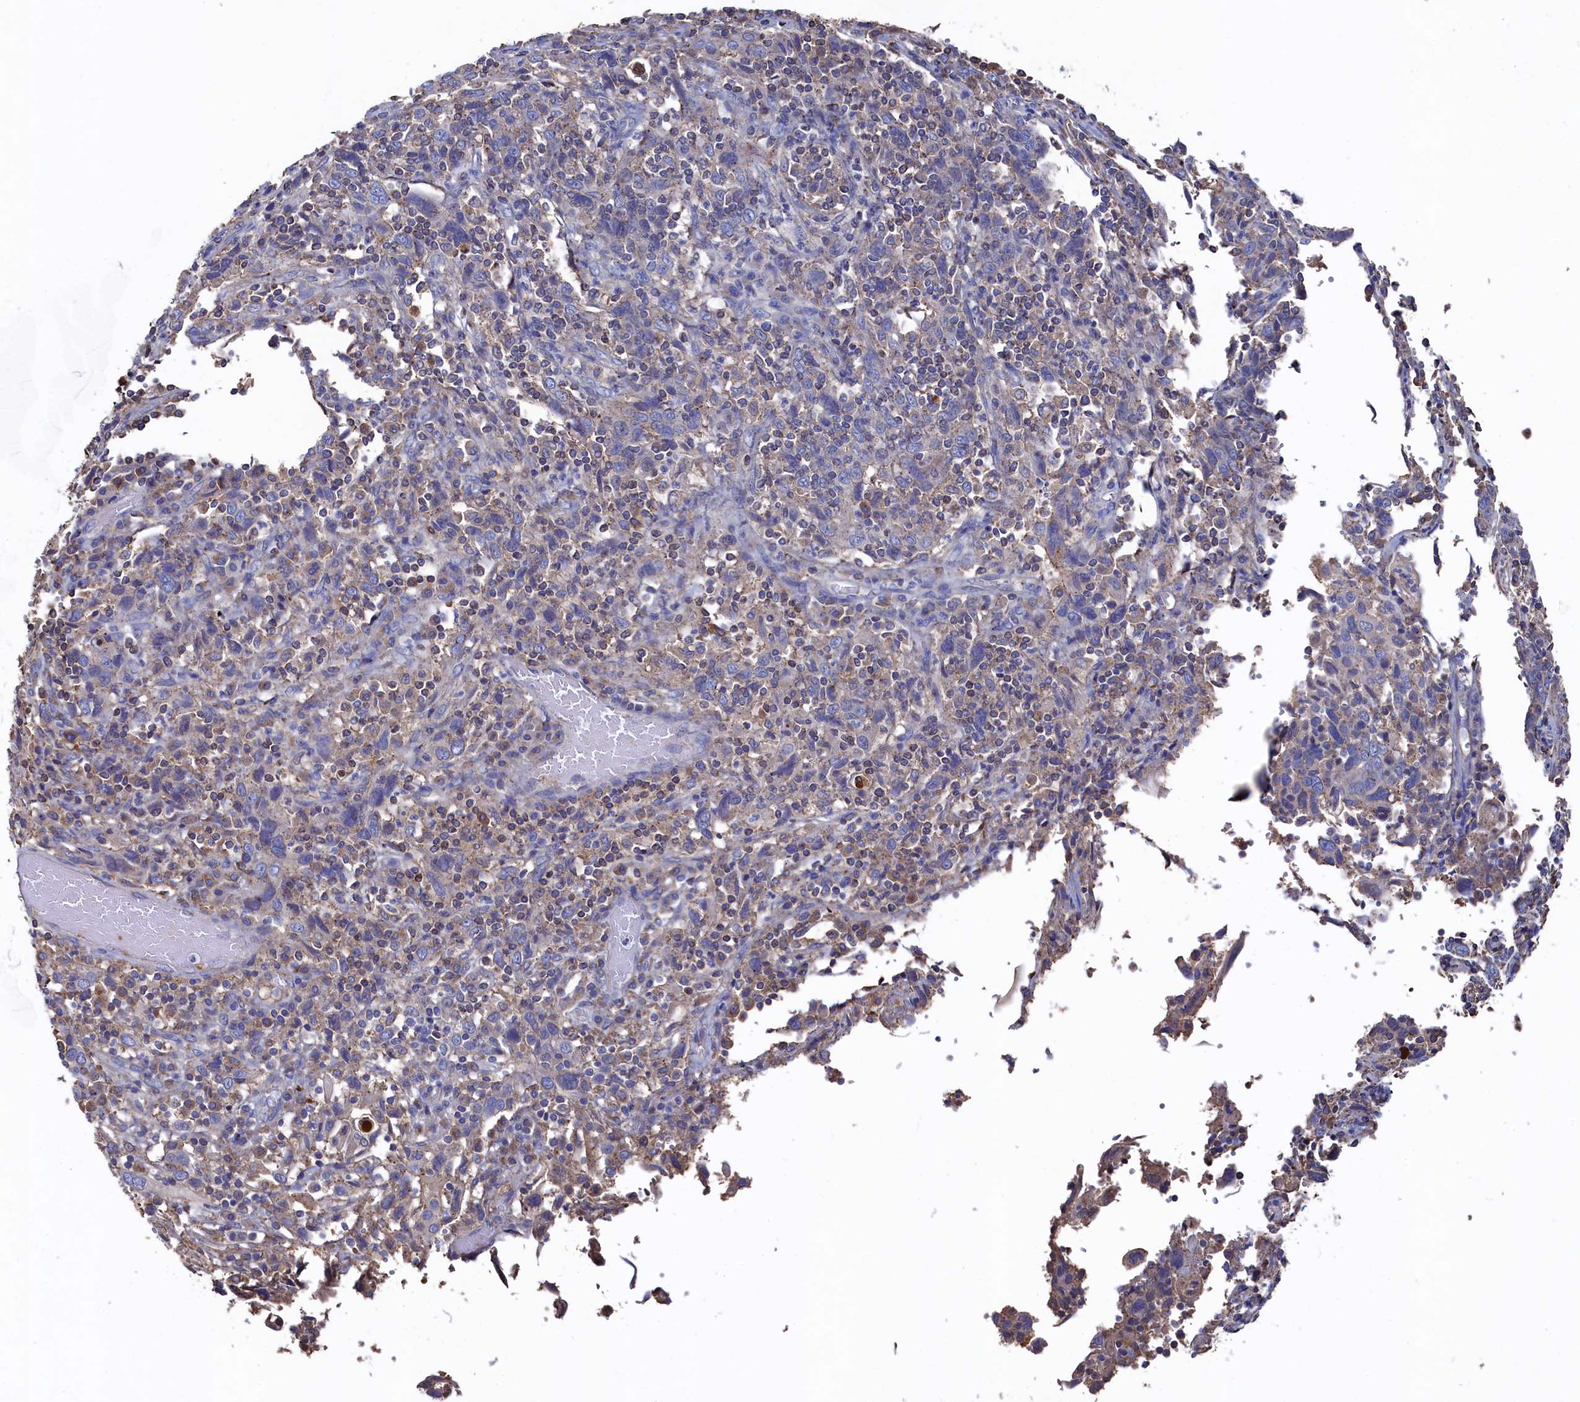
{"staining": {"intensity": "weak", "quantity": "<25%", "location": "cytoplasmic/membranous"}, "tissue": "cervical cancer", "cell_type": "Tumor cells", "image_type": "cancer", "snomed": [{"axis": "morphology", "description": "Squamous cell carcinoma, NOS"}, {"axis": "topography", "description": "Cervix"}], "caption": "The micrograph displays no staining of tumor cells in cervical squamous cell carcinoma.", "gene": "TK2", "patient": {"sex": "female", "age": 46}}